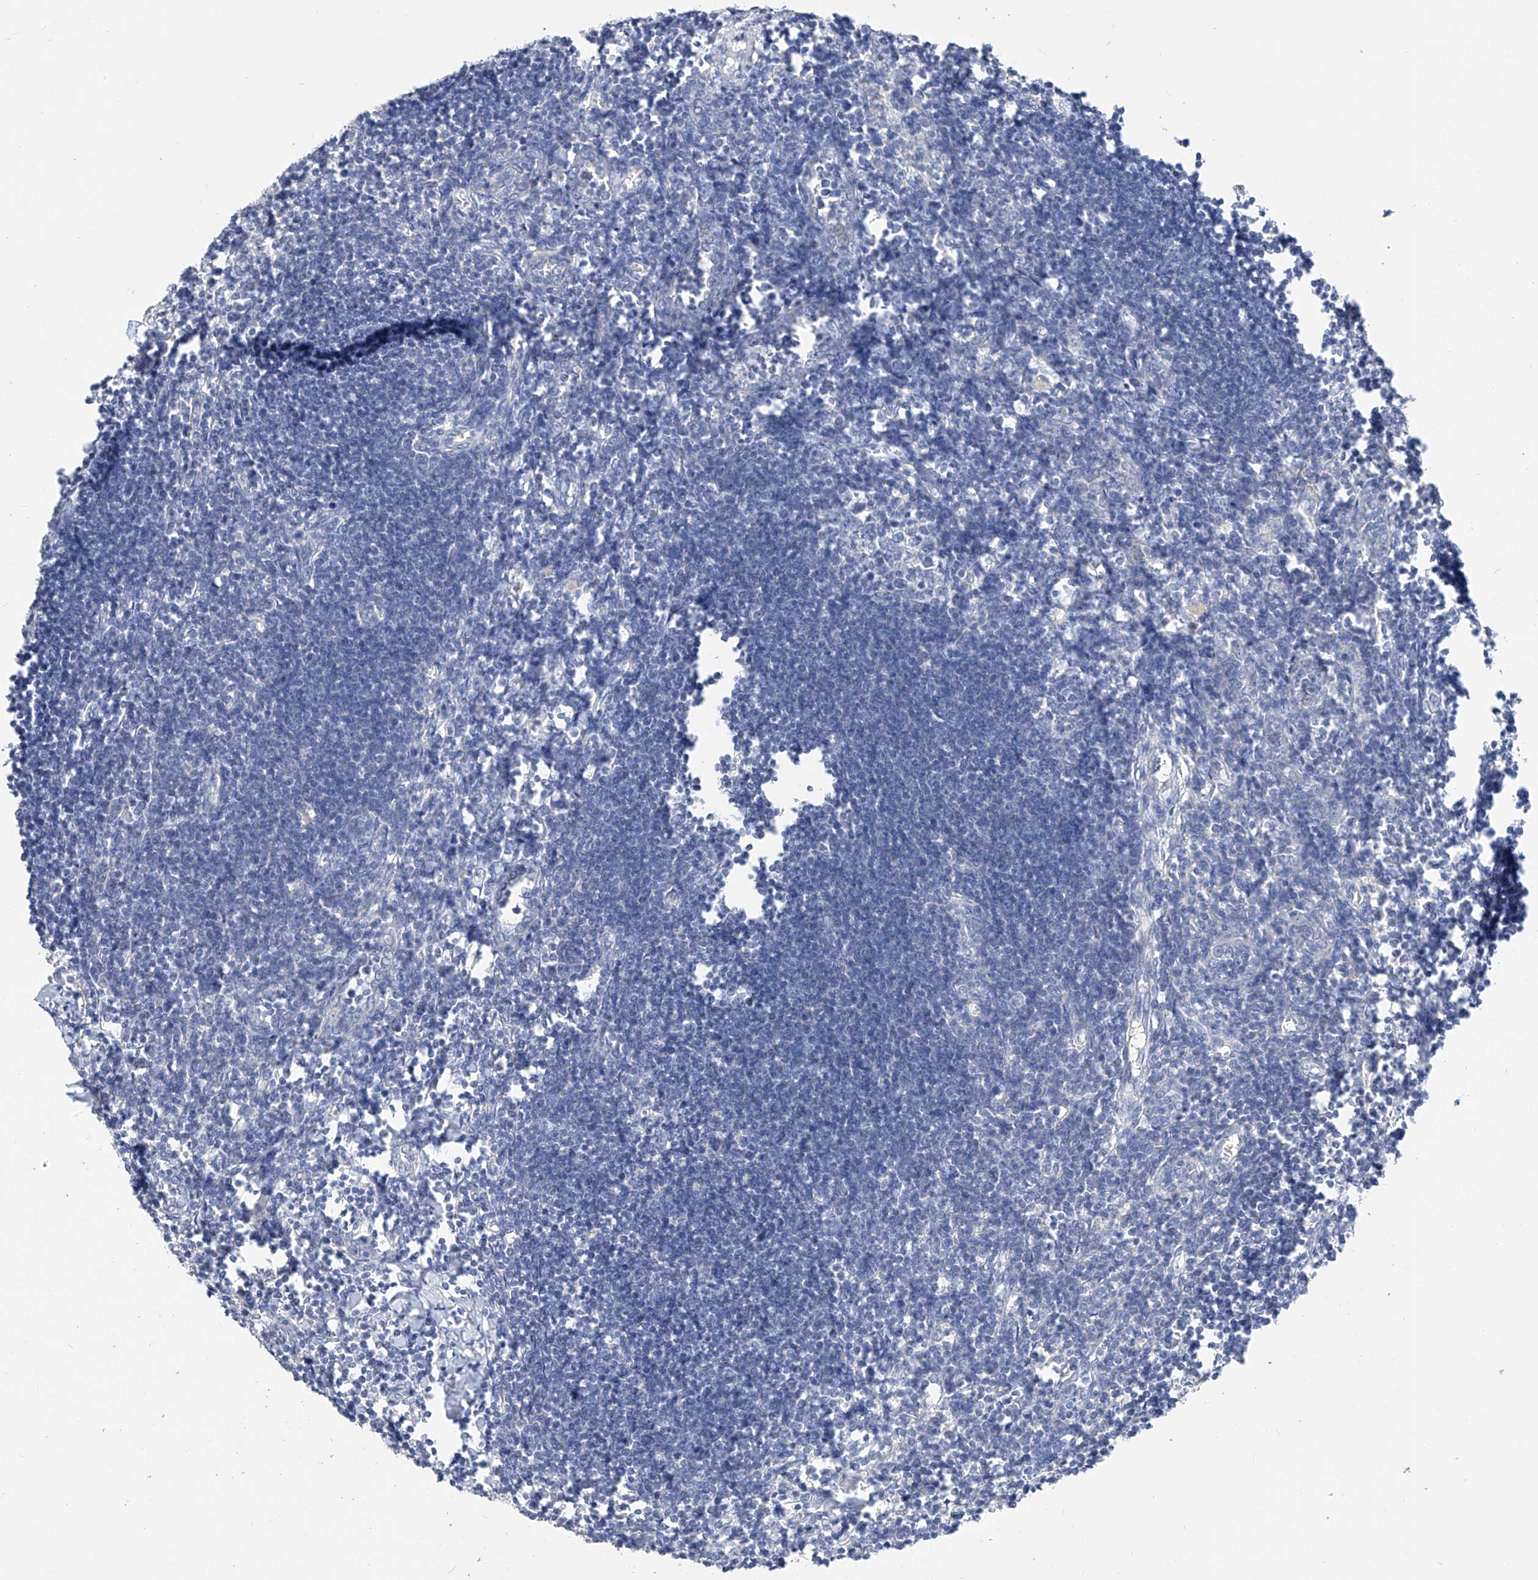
{"staining": {"intensity": "negative", "quantity": "none", "location": "none"}, "tissue": "lymph node", "cell_type": "Germinal center cells", "image_type": "normal", "snomed": [{"axis": "morphology", "description": "Normal tissue, NOS"}, {"axis": "morphology", "description": "Malignant melanoma, Metastatic site"}, {"axis": "topography", "description": "Lymph node"}], "caption": "This is a micrograph of IHC staining of unremarkable lymph node, which shows no positivity in germinal center cells. (Stains: DAB (3,3'-diaminobenzidine) IHC with hematoxylin counter stain, Microscopy: brightfield microscopy at high magnification).", "gene": "ZZEF1", "patient": {"sex": "male", "age": 41}}